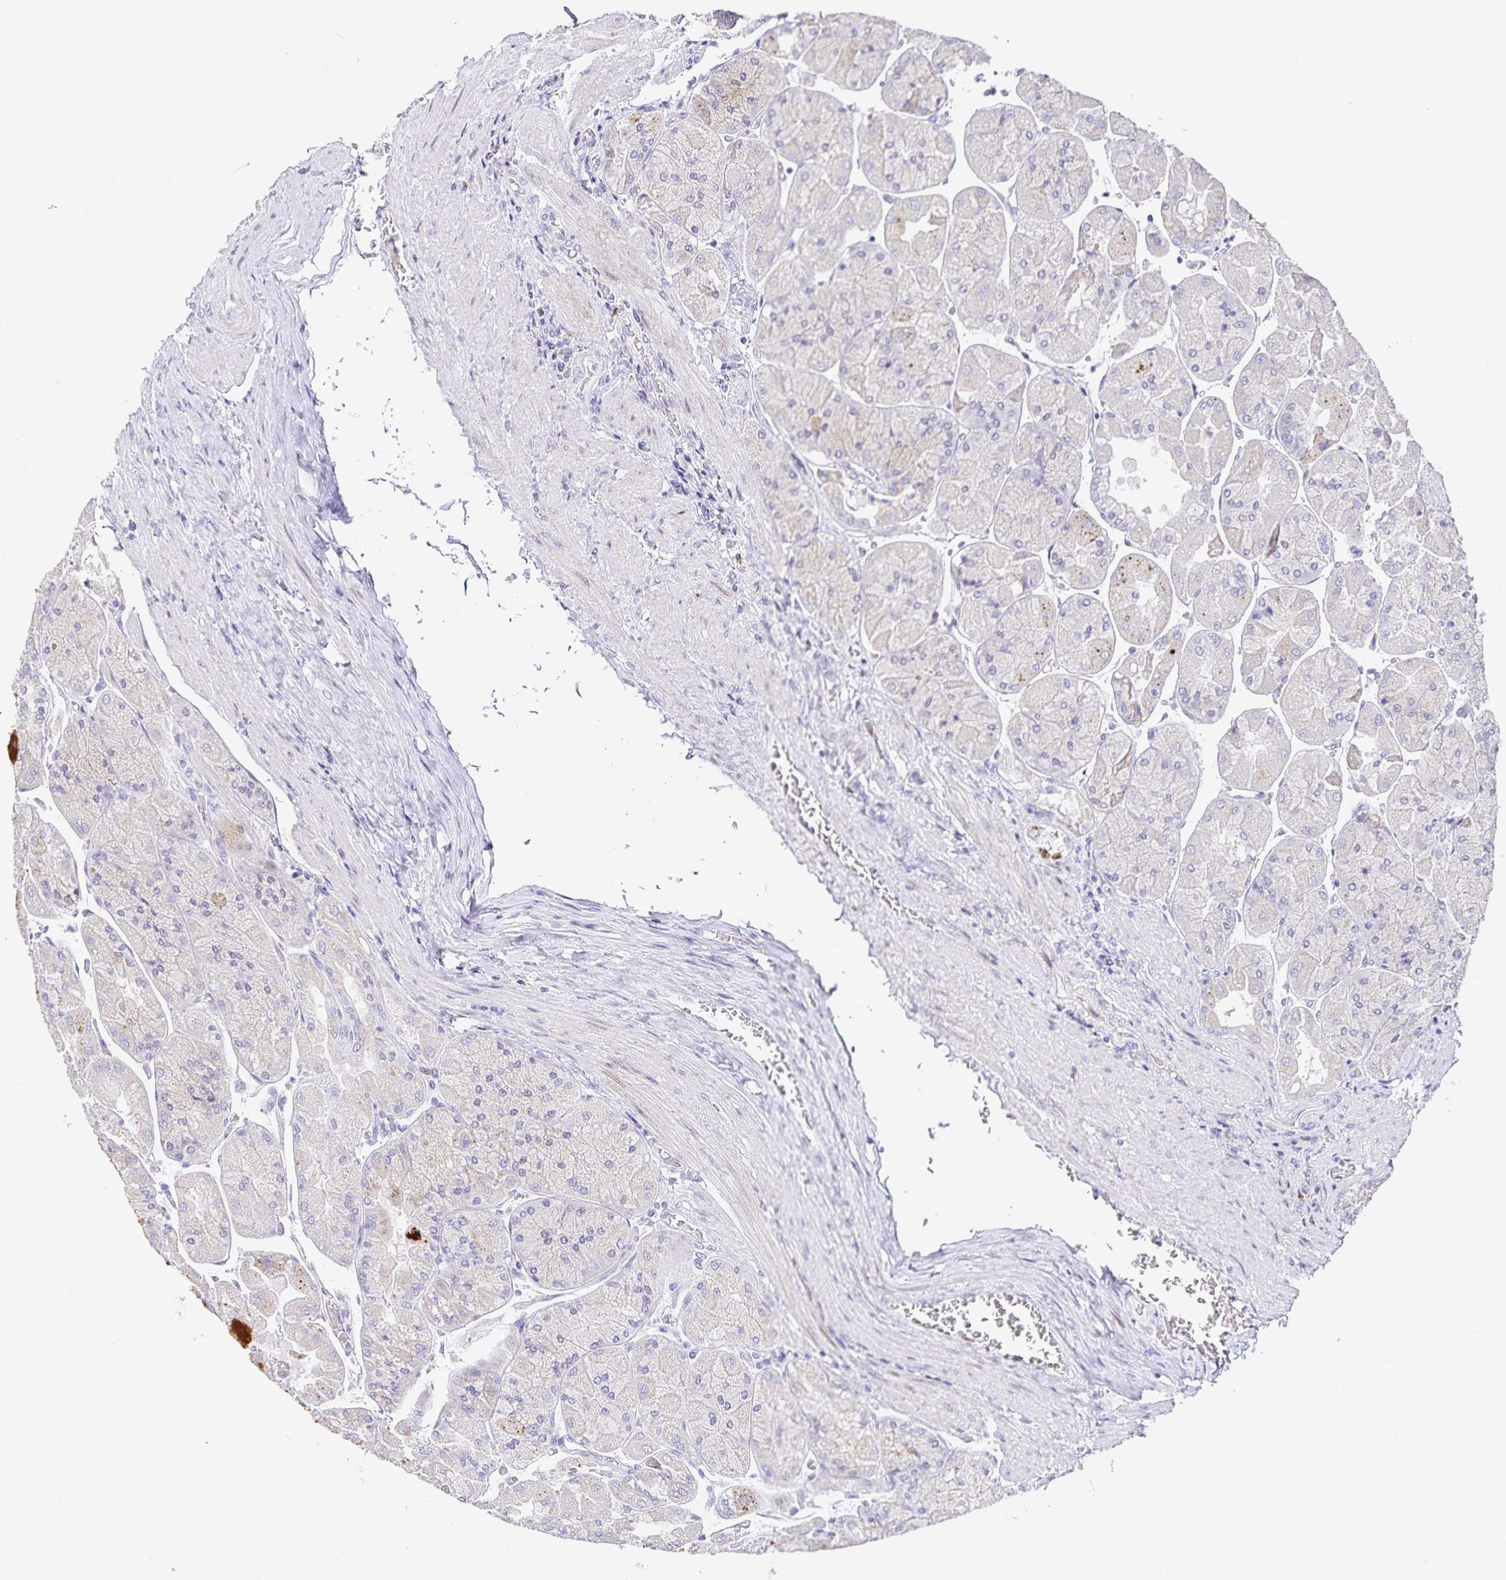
{"staining": {"intensity": "negative", "quantity": "none", "location": "none"}, "tissue": "stomach", "cell_type": "Glandular cells", "image_type": "normal", "snomed": [{"axis": "morphology", "description": "Normal tissue, NOS"}, {"axis": "topography", "description": "Stomach"}], "caption": "This is an immunohistochemistry (IHC) image of normal stomach. There is no expression in glandular cells.", "gene": "KBTBD13", "patient": {"sex": "female", "age": 61}}